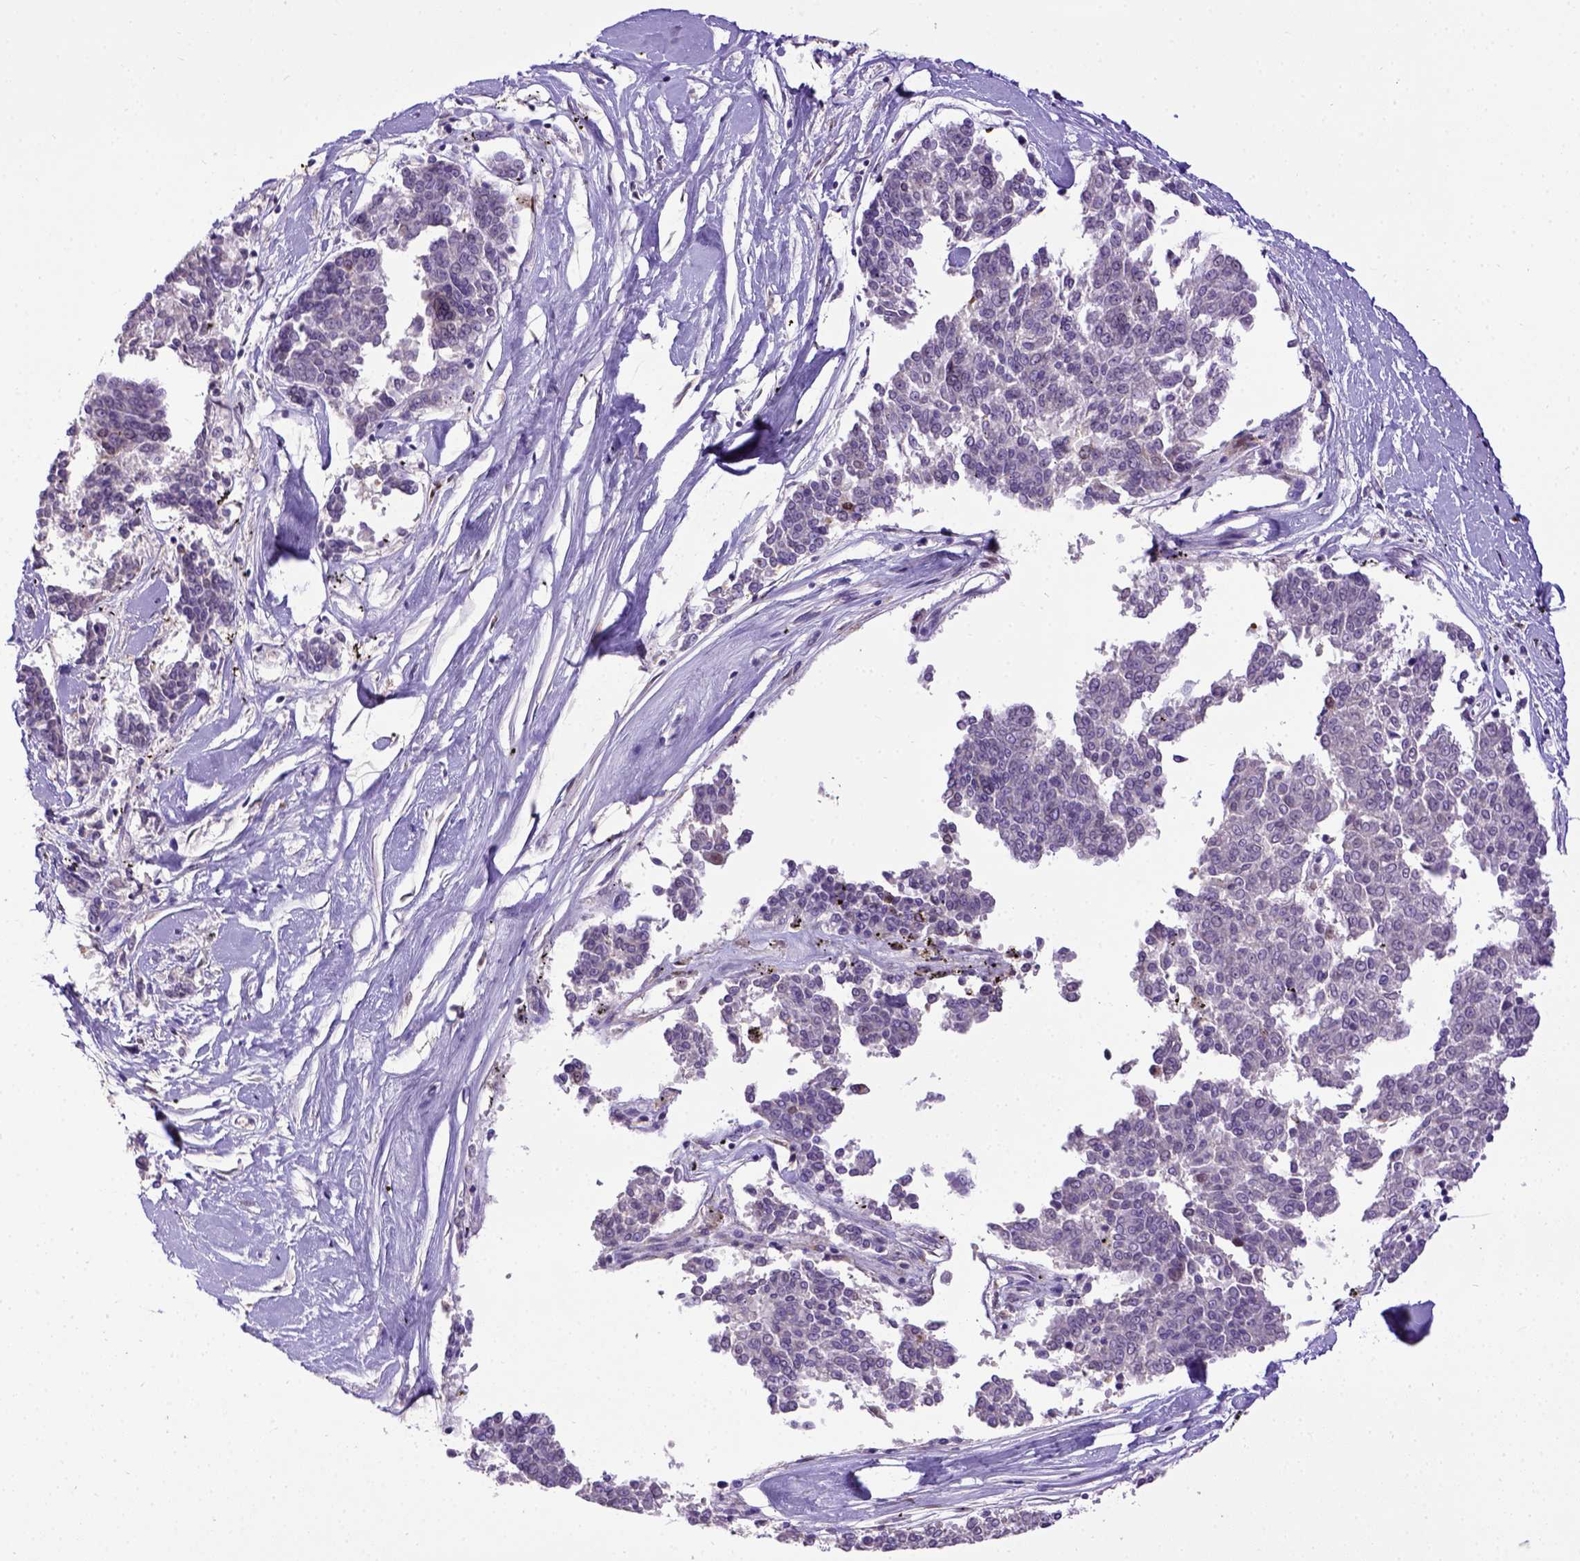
{"staining": {"intensity": "negative", "quantity": "none", "location": "none"}, "tissue": "melanoma", "cell_type": "Tumor cells", "image_type": "cancer", "snomed": [{"axis": "morphology", "description": "Malignant melanoma, NOS"}, {"axis": "topography", "description": "Skin"}], "caption": "Immunohistochemistry (IHC) histopathology image of neoplastic tissue: melanoma stained with DAB displays no significant protein positivity in tumor cells.", "gene": "CDKN1A", "patient": {"sex": "female", "age": 72}}